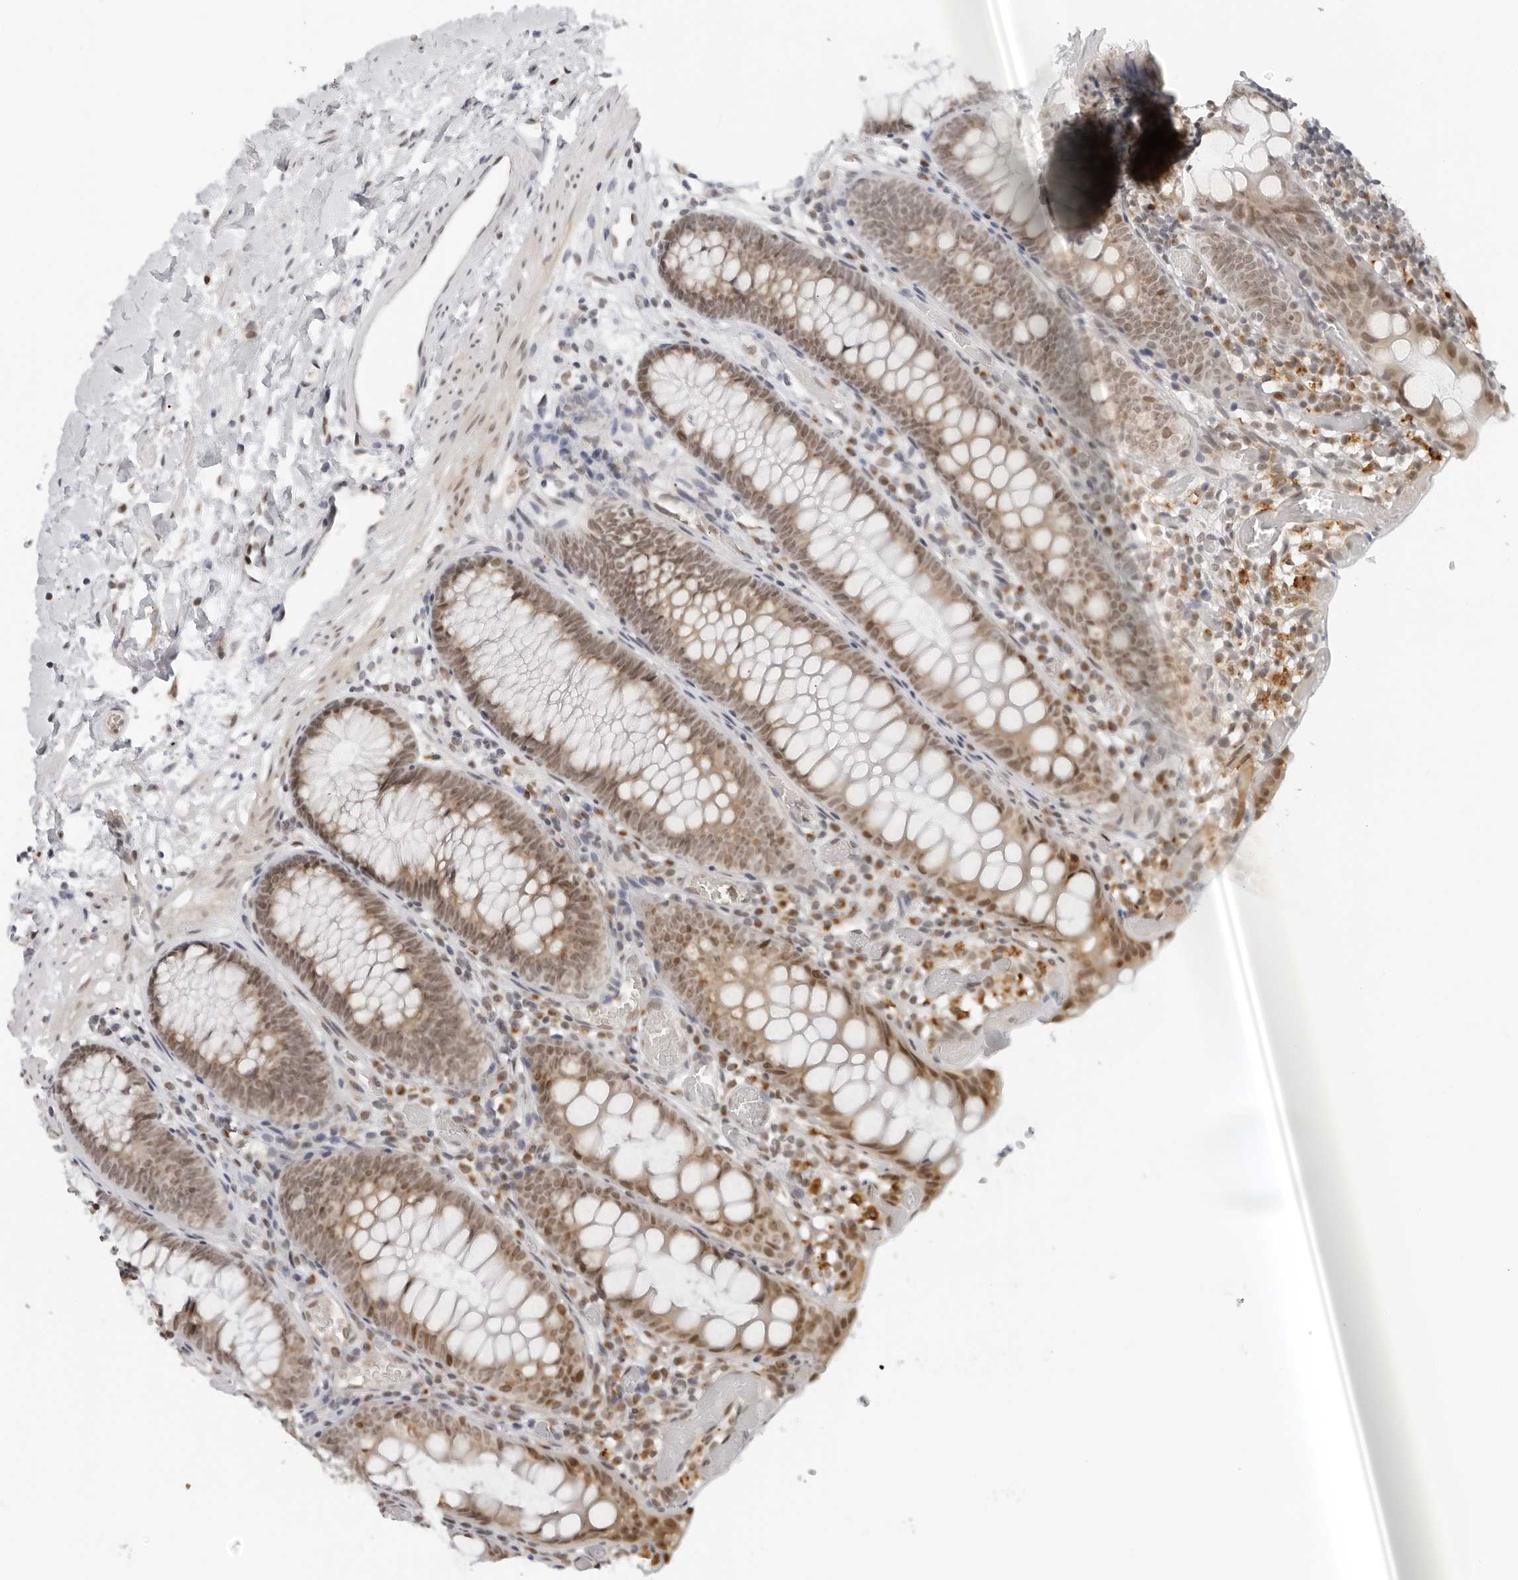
{"staining": {"intensity": "weak", "quantity": "<25%", "location": "cytoplasmic/membranous"}, "tissue": "colon", "cell_type": "Endothelial cells", "image_type": "normal", "snomed": [{"axis": "morphology", "description": "Normal tissue, NOS"}, {"axis": "topography", "description": "Colon"}], "caption": "Micrograph shows no significant protein expression in endothelial cells of benign colon.", "gene": "TOX4", "patient": {"sex": "male", "age": 14}}